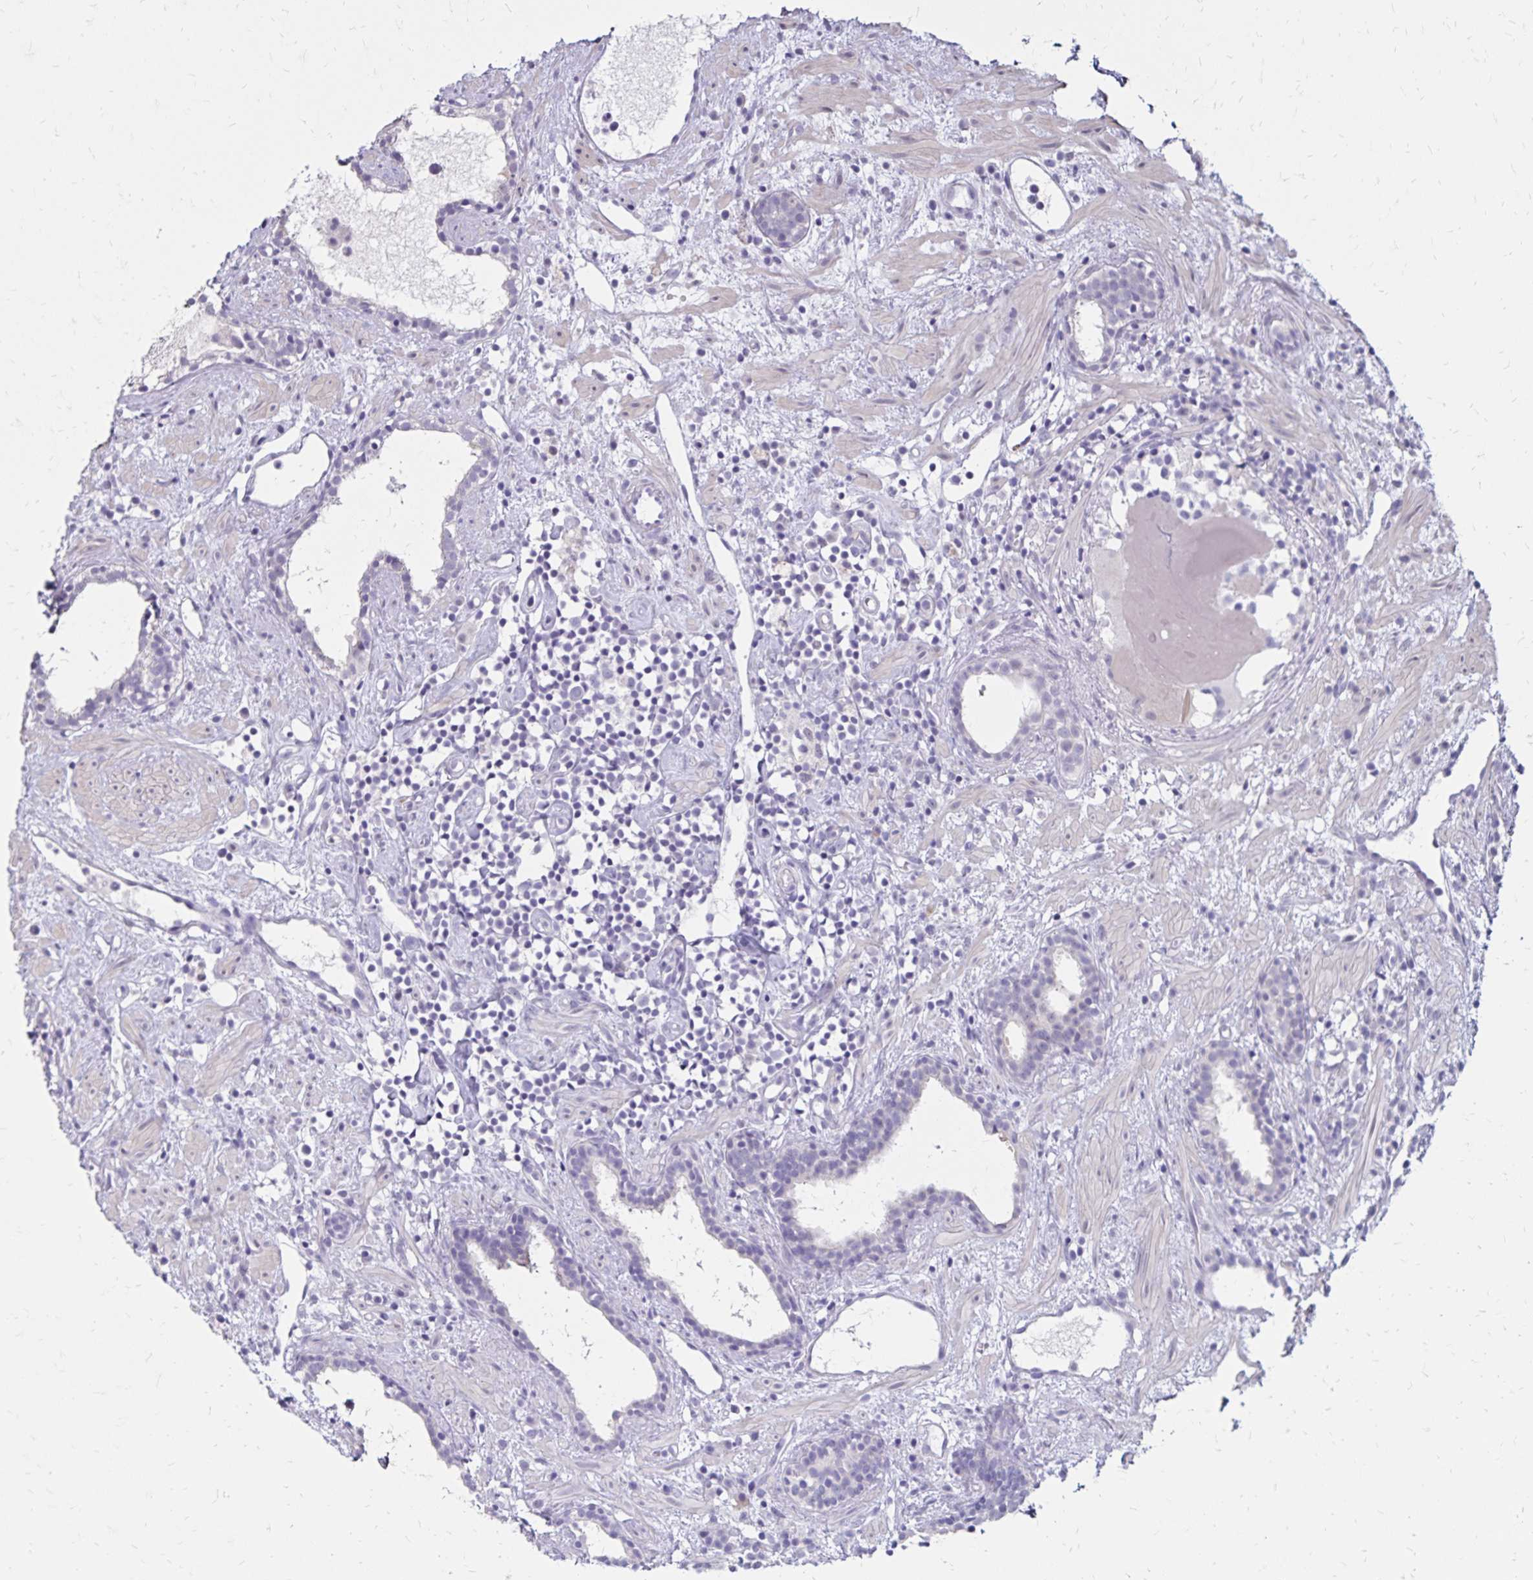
{"staining": {"intensity": "negative", "quantity": "none", "location": "none"}, "tissue": "prostate cancer", "cell_type": "Tumor cells", "image_type": "cancer", "snomed": [{"axis": "morphology", "description": "Adenocarcinoma, High grade"}, {"axis": "topography", "description": "Prostate"}], "caption": "This is an immunohistochemistry (IHC) histopathology image of human prostate high-grade adenocarcinoma. There is no positivity in tumor cells.", "gene": "SH3GL3", "patient": {"sex": "male", "age": 83}}